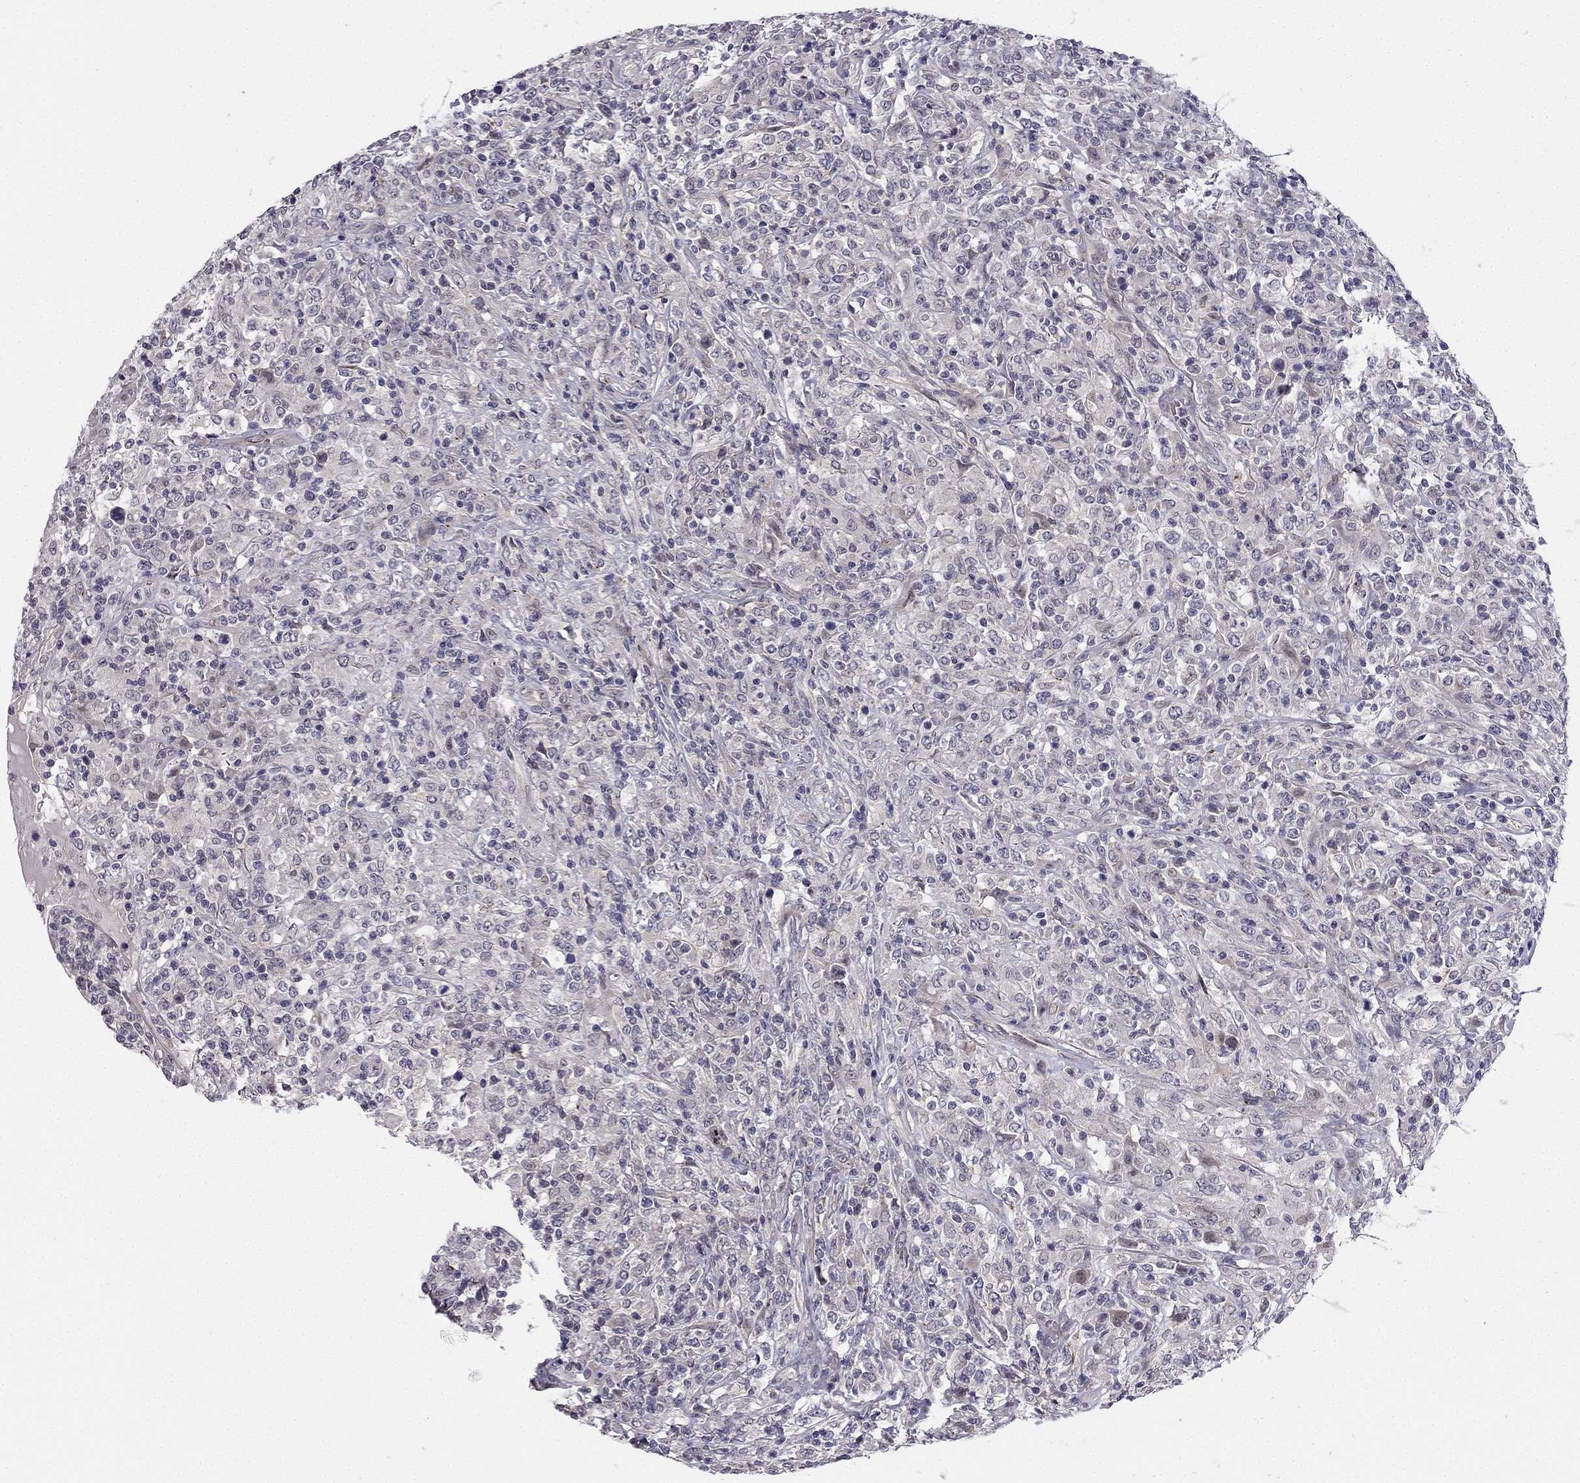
{"staining": {"intensity": "negative", "quantity": "none", "location": "none"}, "tissue": "lymphoma", "cell_type": "Tumor cells", "image_type": "cancer", "snomed": [{"axis": "morphology", "description": "Malignant lymphoma, non-Hodgkin's type, High grade"}, {"axis": "topography", "description": "Lung"}], "caption": "This is an IHC image of malignant lymphoma, non-Hodgkin's type (high-grade). There is no positivity in tumor cells.", "gene": "CHST8", "patient": {"sex": "male", "age": 79}}